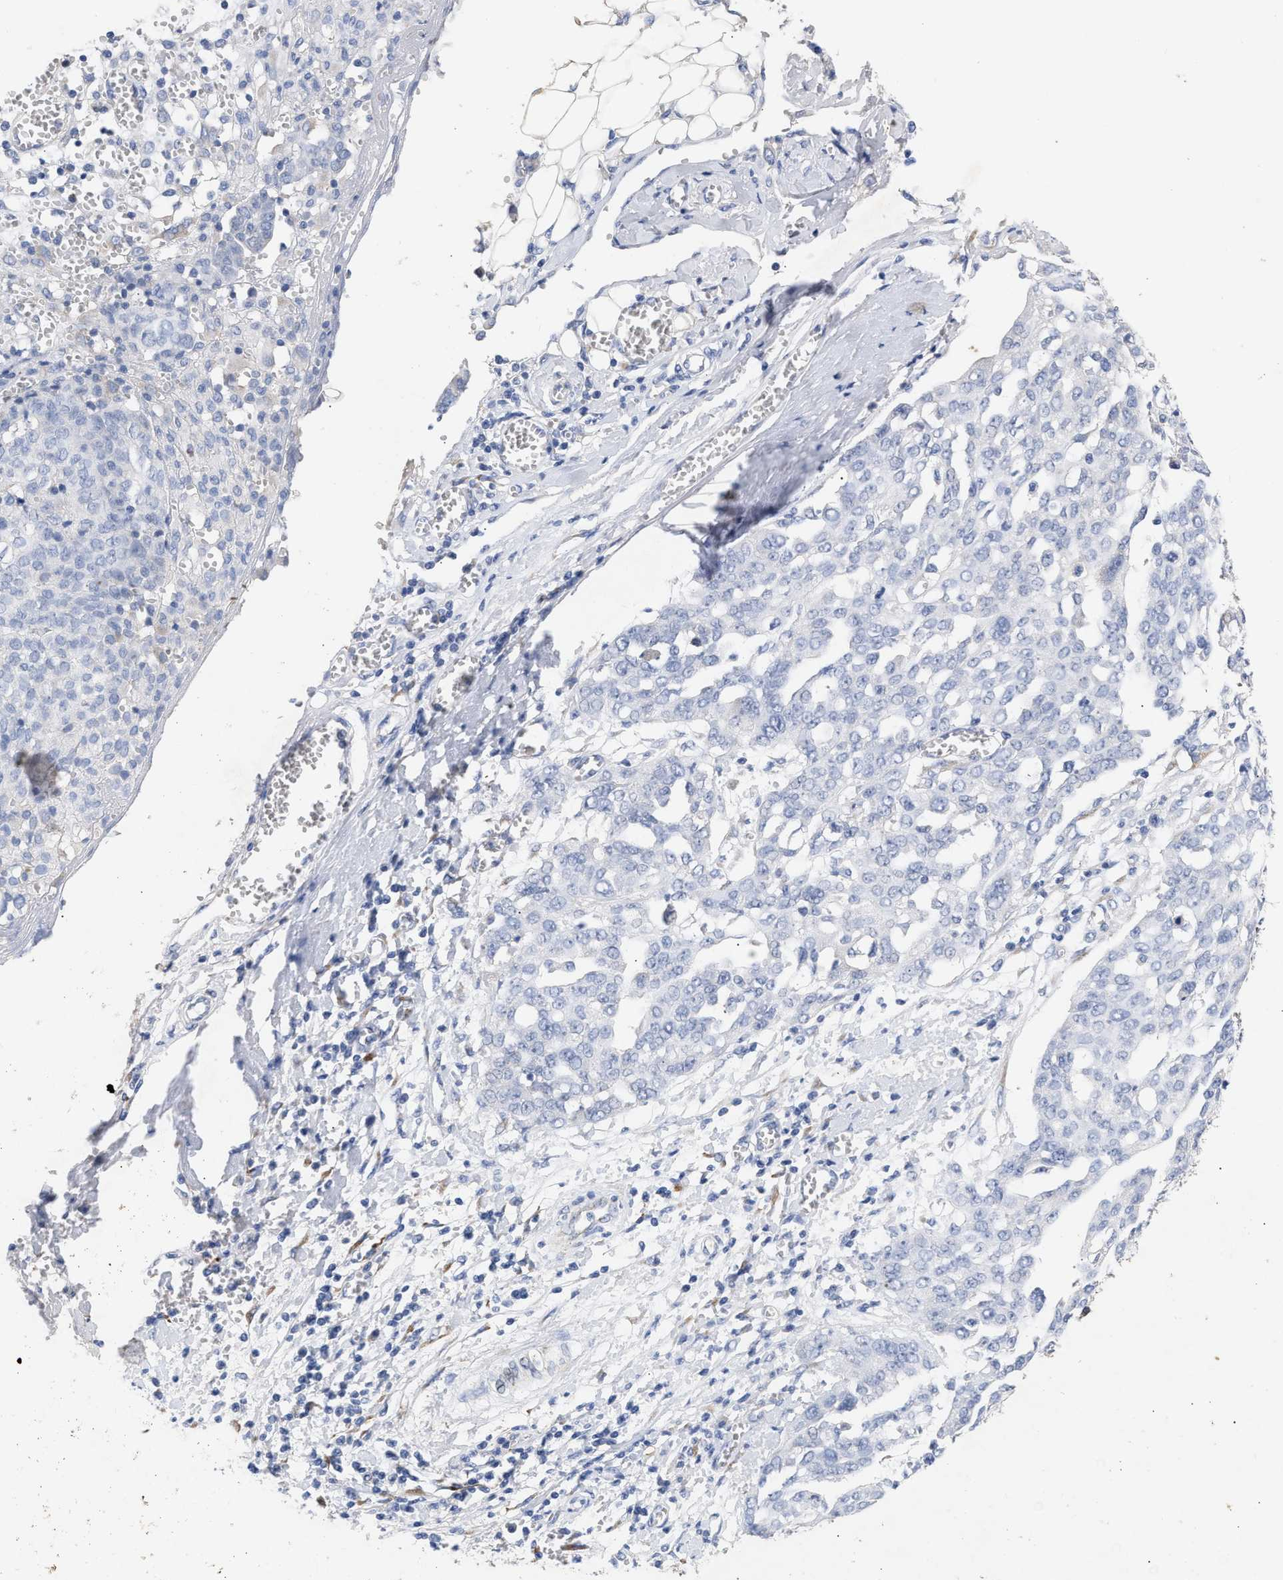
{"staining": {"intensity": "negative", "quantity": "none", "location": "none"}, "tissue": "ovarian cancer", "cell_type": "Tumor cells", "image_type": "cancer", "snomed": [{"axis": "morphology", "description": "Cystadenocarcinoma, serous, NOS"}, {"axis": "topography", "description": "Soft tissue"}, {"axis": "topography", "description": "Ovary"}], "caption": "High power microscopy histopathology image of an immunohistochemistry (IHC) histopathology image of ovarian cancer (serous cystadenocarcinoma), revealing no significant expression in tumor cells.", "gene": "SELENOM", "patient": {"sex": "female", "age": 57}}